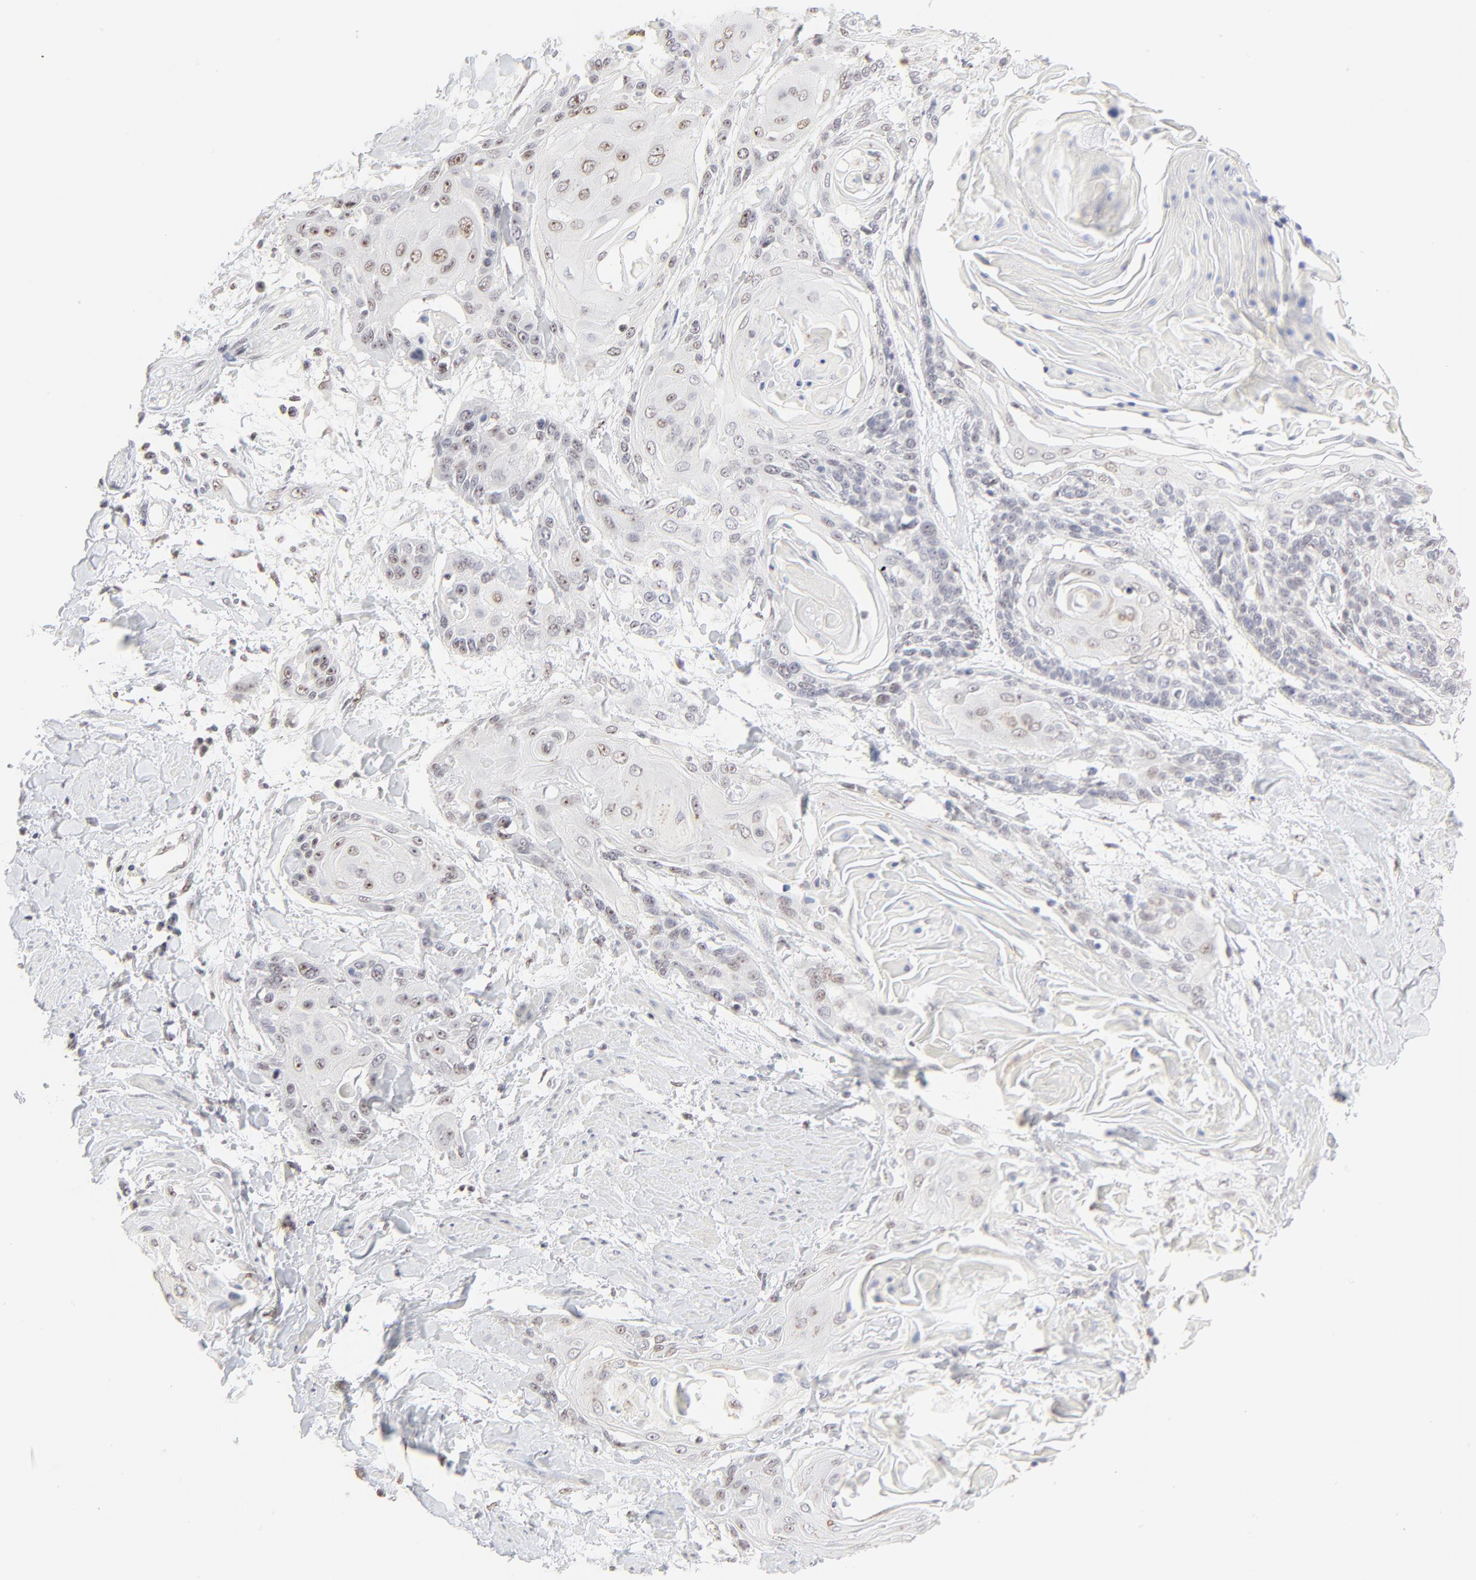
{"staining": {"intensity": "weak", "quantity": "25%-75%", "location": "nuclear"}, "tissue": "cervical cancer", "cell_type": "Tumor cells", "image_type": "cancer", "snomed": [{"axis": "morphology", "description": "Squamous cell carcinoma, NOS"}, {"axis": "topography", "description": "Cervix"}], "caption": "A brown stain labels weak nuclear positivity of a protein in human cervical squamous cell carcinoma tumor cells. The staining is performed using DAB brown chromogen to label protein expression. The nuclei are counter-stained blue using hematoxylin.", "gene": "NFIL3", "patient": {"sex": "female", "age": 57}}